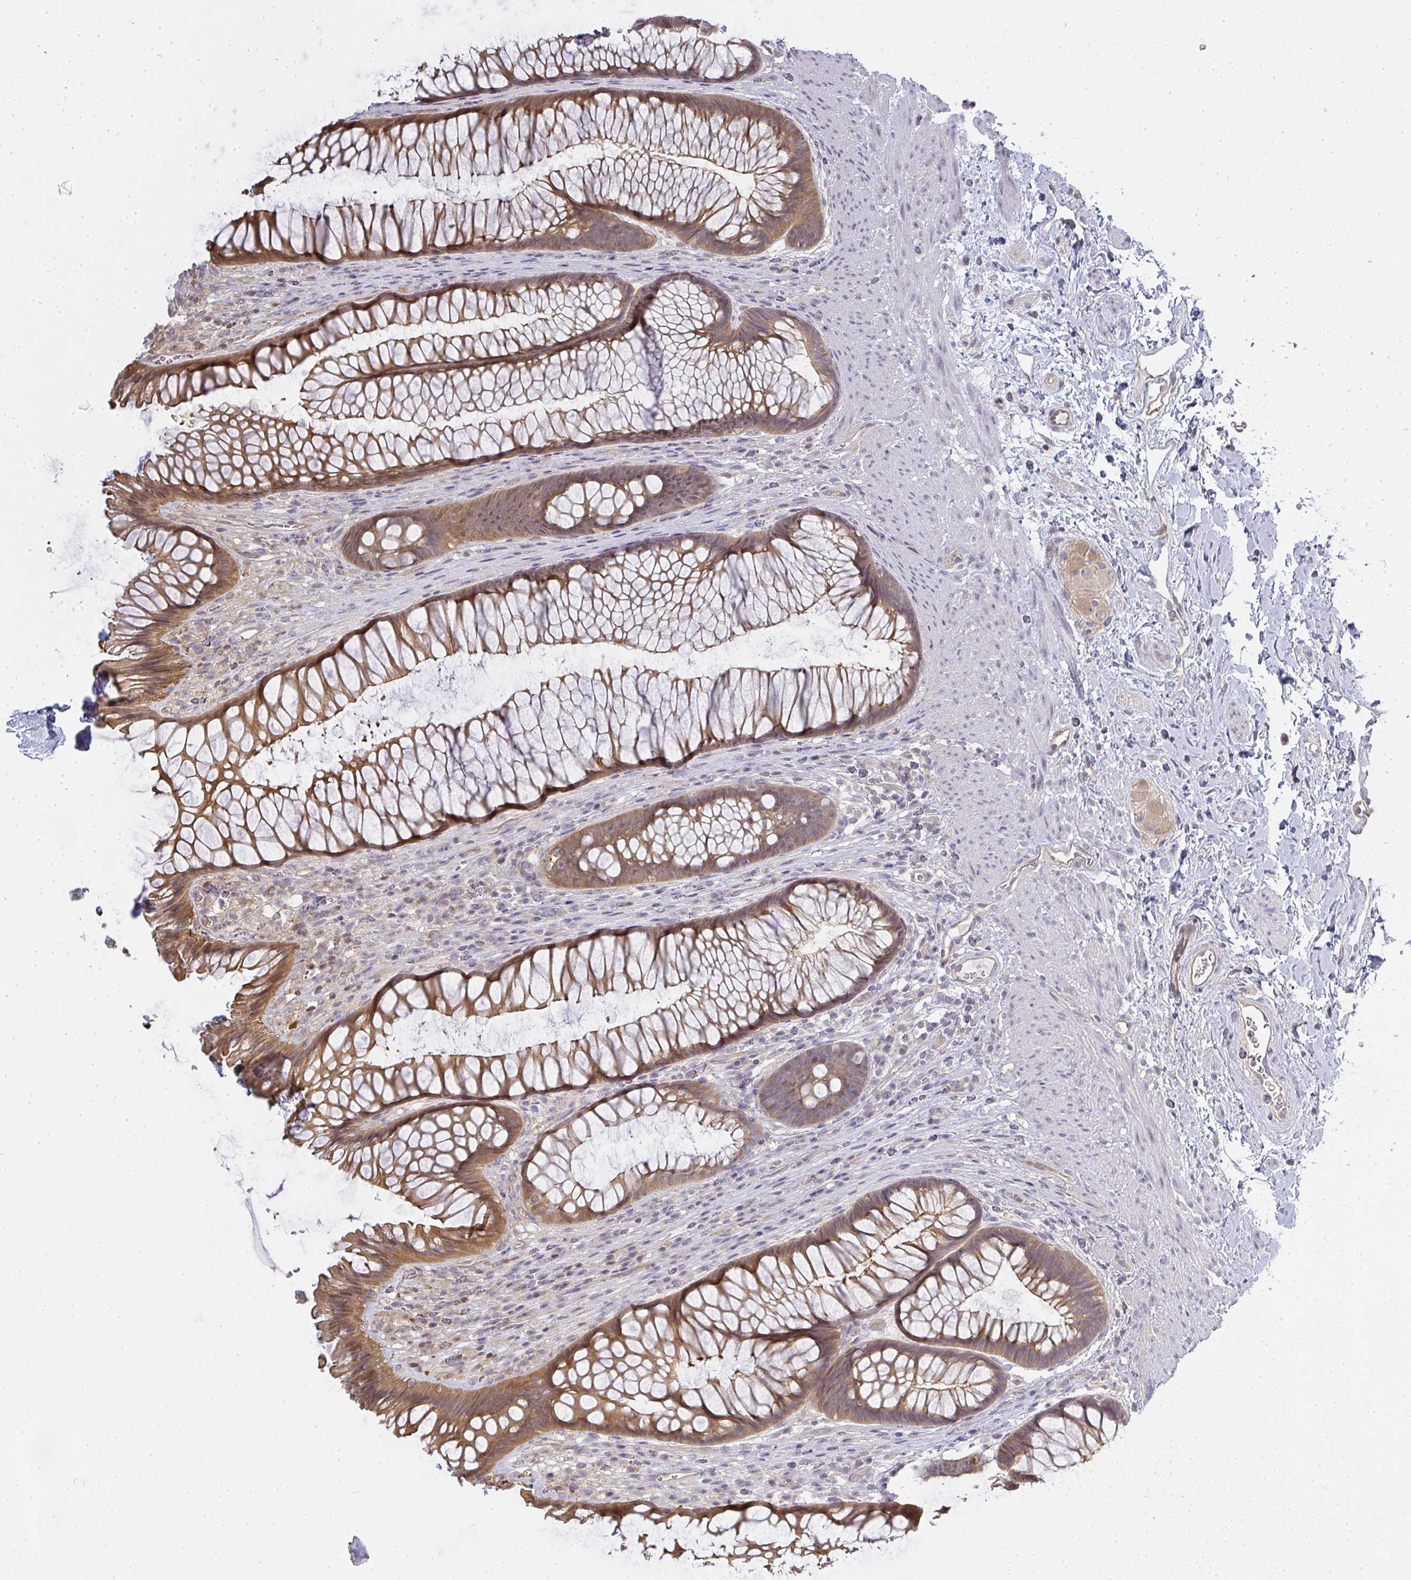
{"staining": {"intensity": "moderate", "quantity": ">75%", "location": "cytoplasmic/membranous"}, "tissue": "rectum", "cell_type": "Glandular cells", "image_type": "normal", "snomed": [{"axis": "morphology", "description": "Normal tissue, NOS"}, {"axis": "topography", "description": "Rectum"}], "caption": "Protein analysis of unremarkable rectum shows moderate cytoplasmic/membranous positivity in approximately >75% of glandular cells. The protein of interest is shown in brown color, while the nuclei are stained blue.", "gene": "GSDMB", "patient": {"sex": "male", "age": 53}}